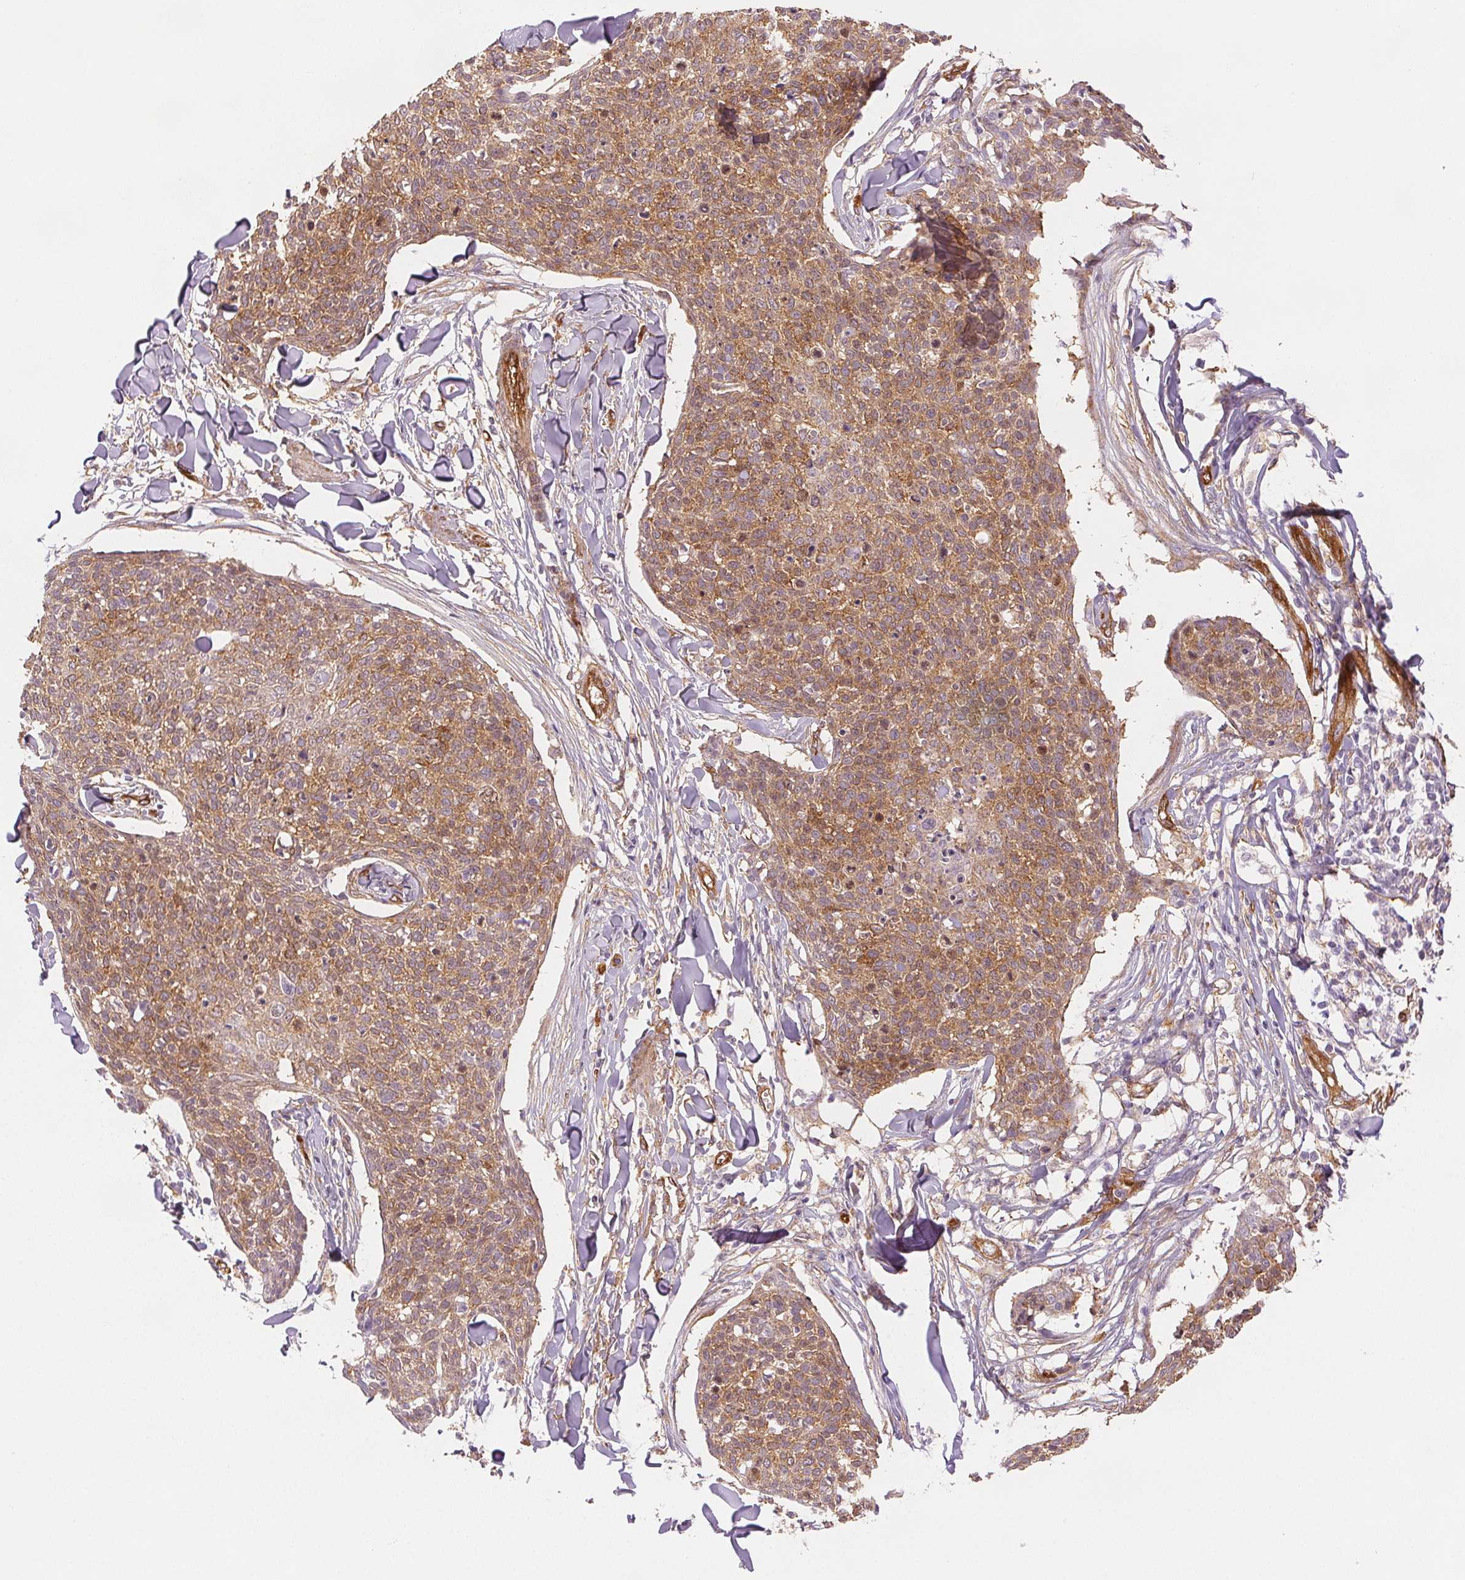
{"staining": {"intensity": "moderate", "quantity": ">75%", "location": "cytoplasmic/membranous"}, "tissue": "skin cancer", "cell_type": "Tumor cells", "image_type": "cancer", "snomed": [{"axis": "morphology", "description": "Squamous cell carcinoma, NOS"}, {"axis": "topography", "description": "Skin"}, {"axis": "topography", "description": "Vulva"}], "caption": "Skin squamous cell carcinoma stained for a protein displays moderate cytoplasmic/membranous positivity in tumor cells.", "gene": "DIAPH2", "patient": {"sex": "female", "age": 75}}